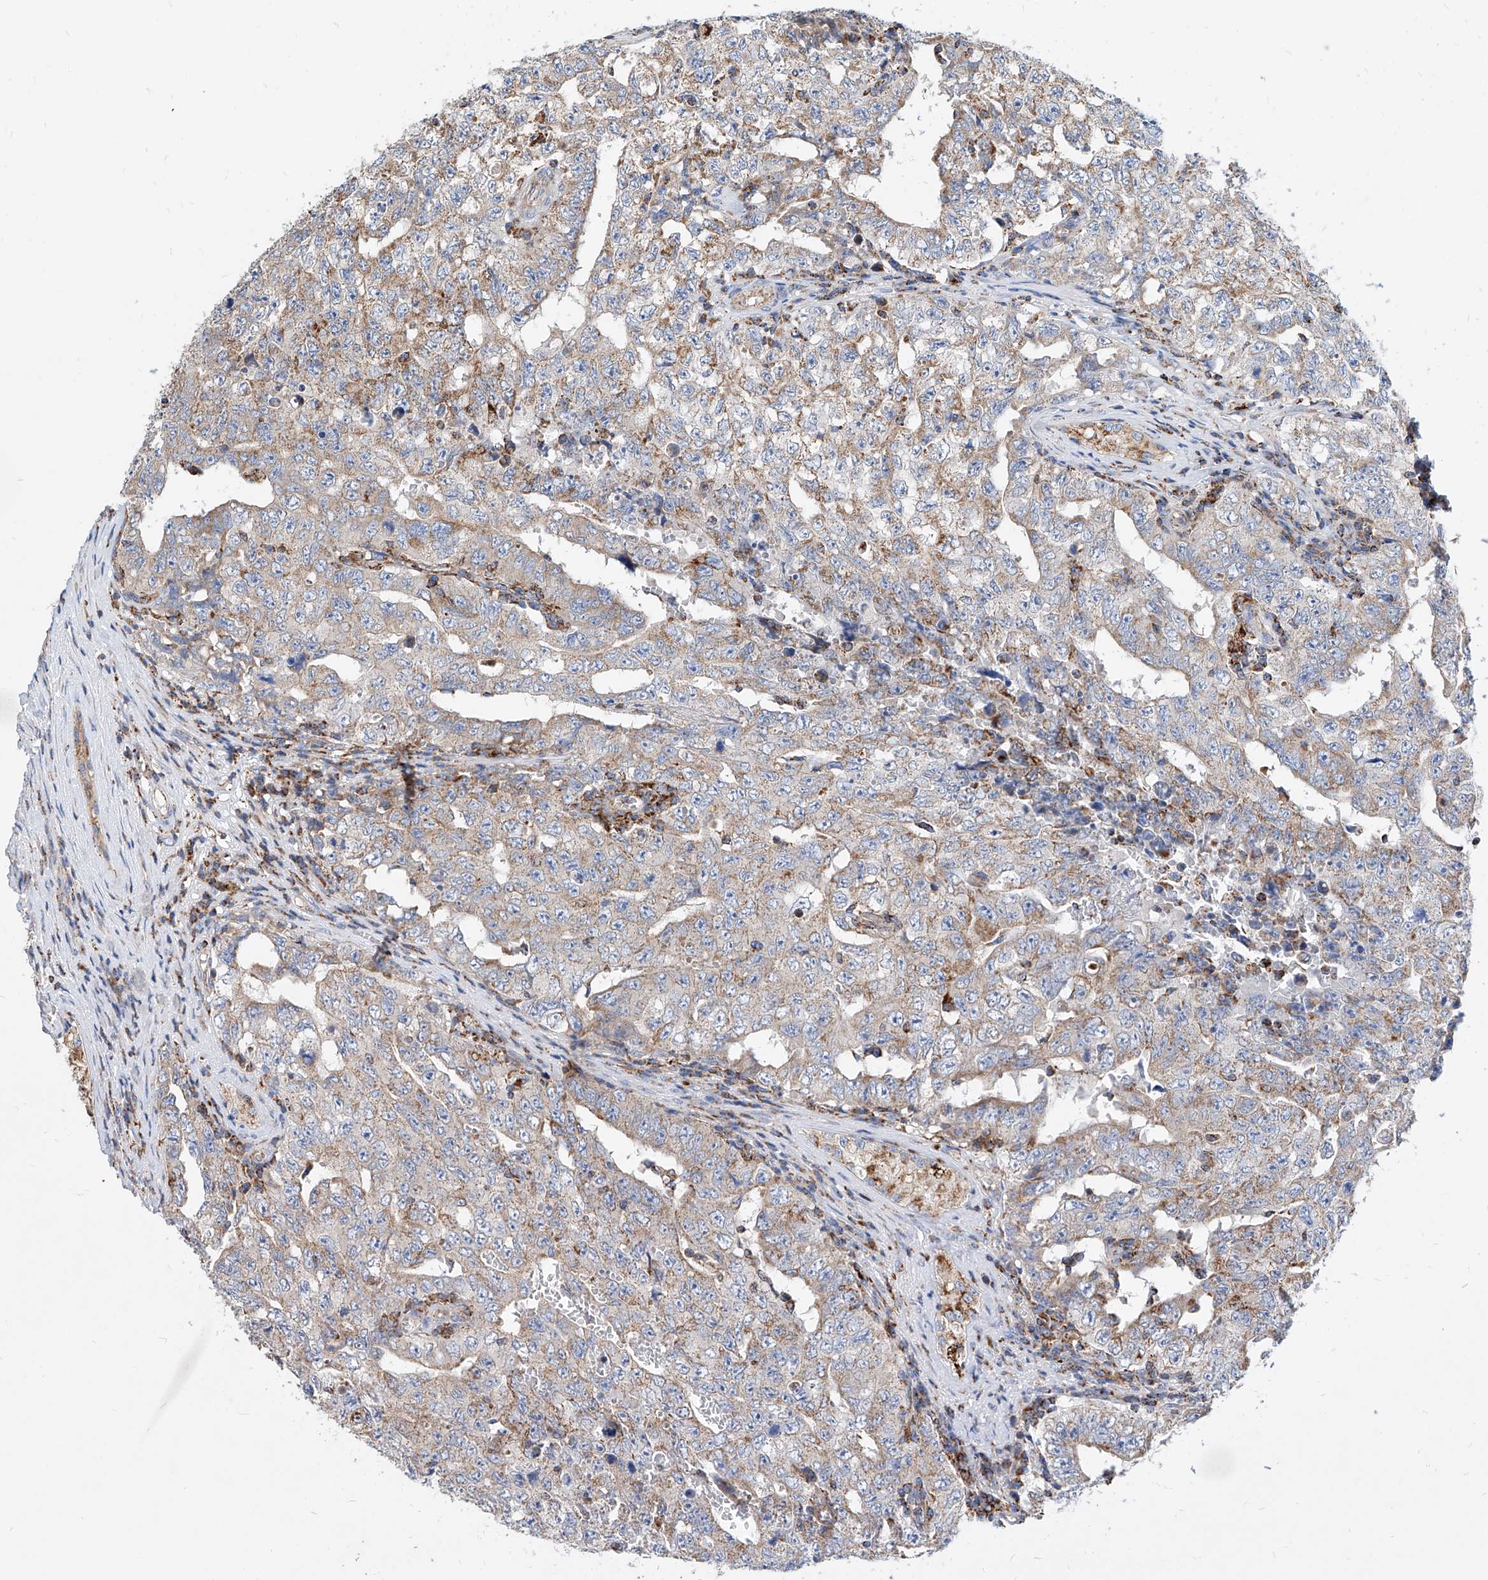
{"staining": {"intensity": "weak", "quantity": ">75%", "location": "cytoplasmic/membranous"}, "tissue": "testis cancer", "cell_type": "Tumor cells", "image_type": "cancer", "snomed": [{"axis": "morphology", "description": "Carcinoma, Embryonal, NOS"}, {"axis": "topography", "description": "Testis"}], "caption": "This photomicrograph reveals IHC staining of embryonal carcinoma (testis), with low weak cytoplasmic/membranous staining in about >75% of tumor cells.", "gene": "CPNE5", "patient": {"sex": "male", "age": 26}}